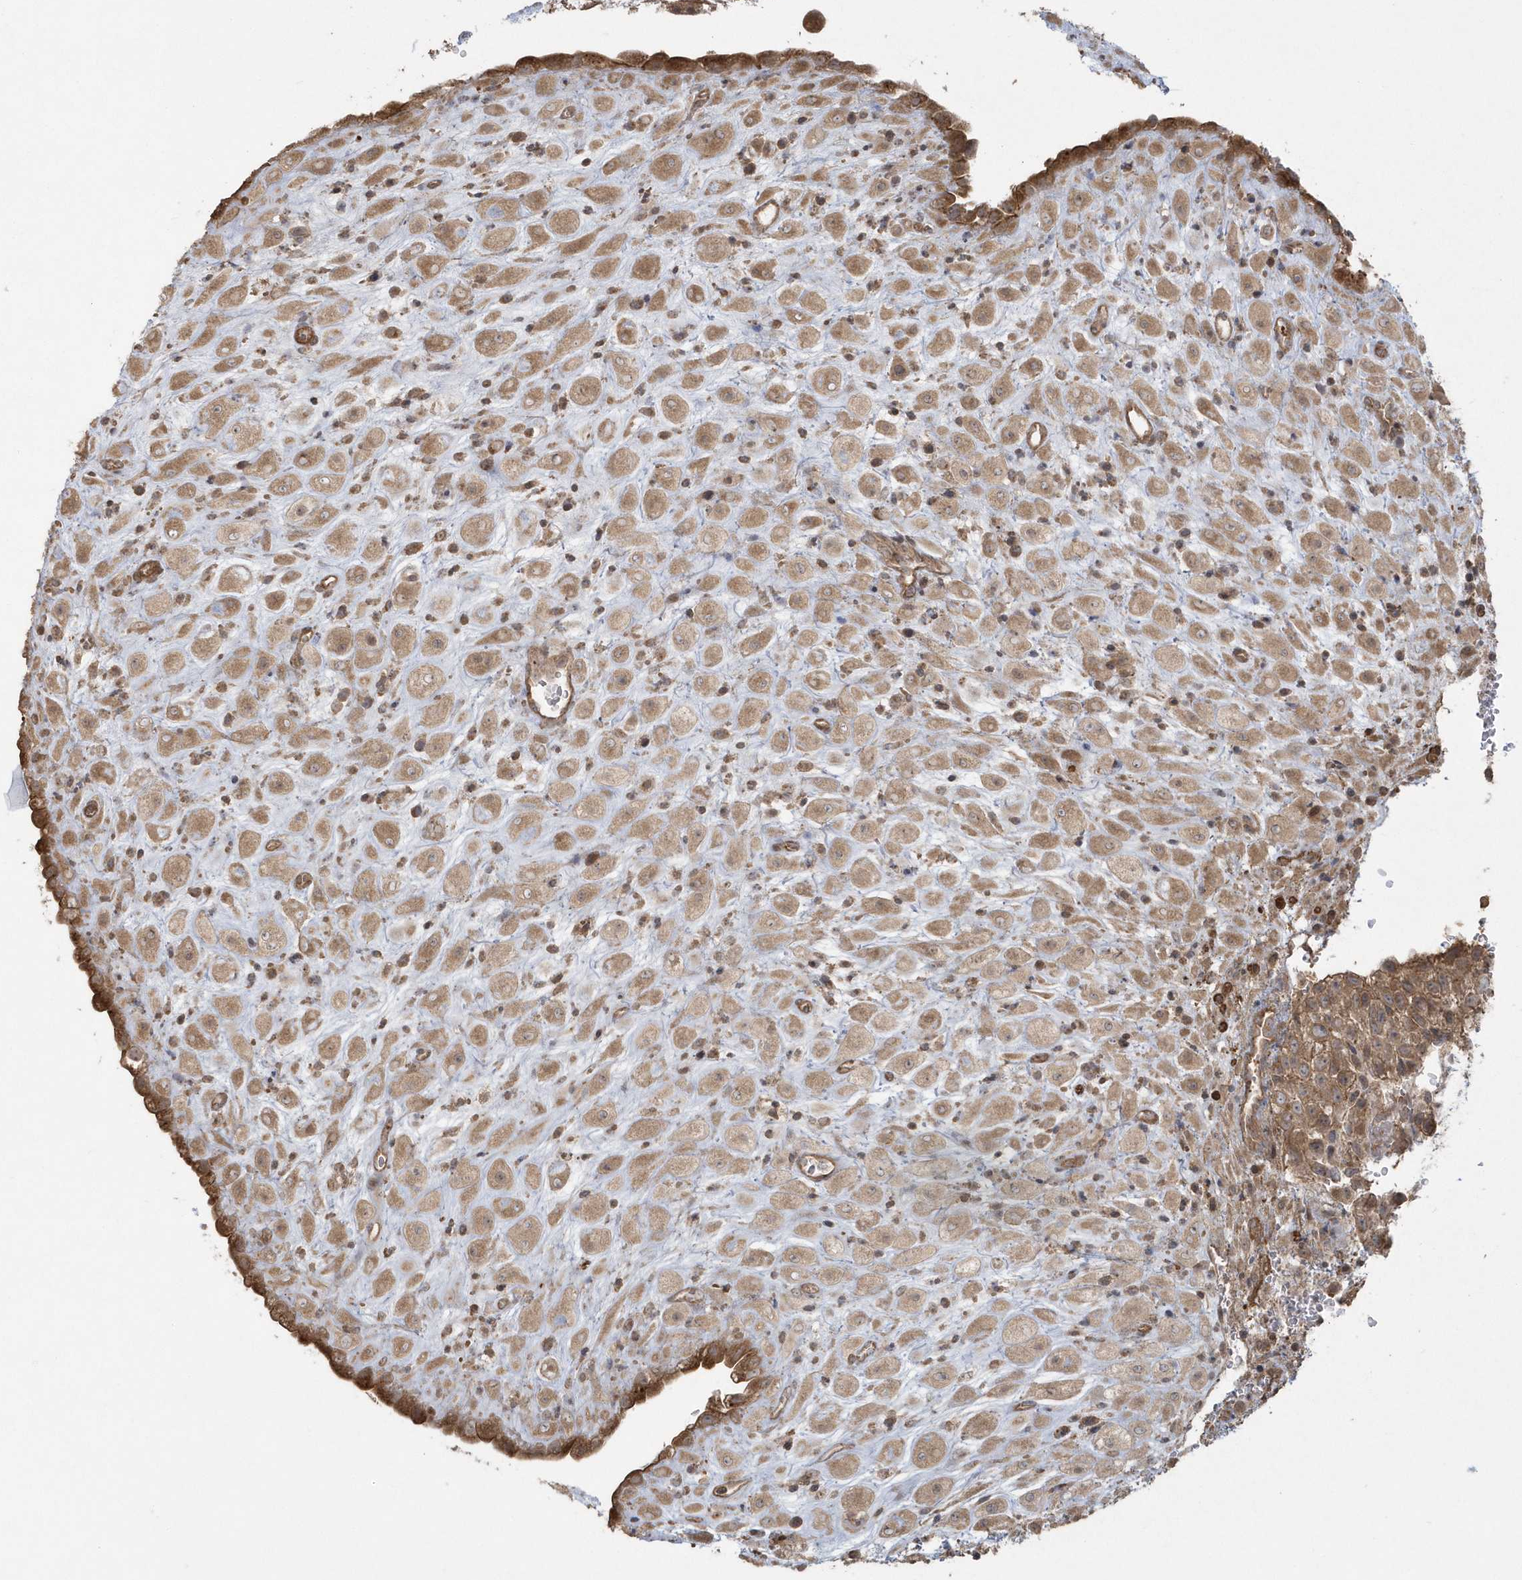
{"staining": {"intensity": "moderate", "quantity": ">75%", "location": "cytoplasmic/membranous"}, "tissue": "placenta", "cell_type": "Decidual cells", "image_type": "normal", "snomed": [{"axis": "morphology", "description": "Normal tissue, NOS"}, {"axis": "topography", "description": "Placenta"}], "caption": "Decidual cells display medium levels of moderate cytoplasmic/membranous expression in about >75% of cells in unremarkable human placenta.", "gene": "ARMC8", "patient": {"sex": "female", "age": 35}}